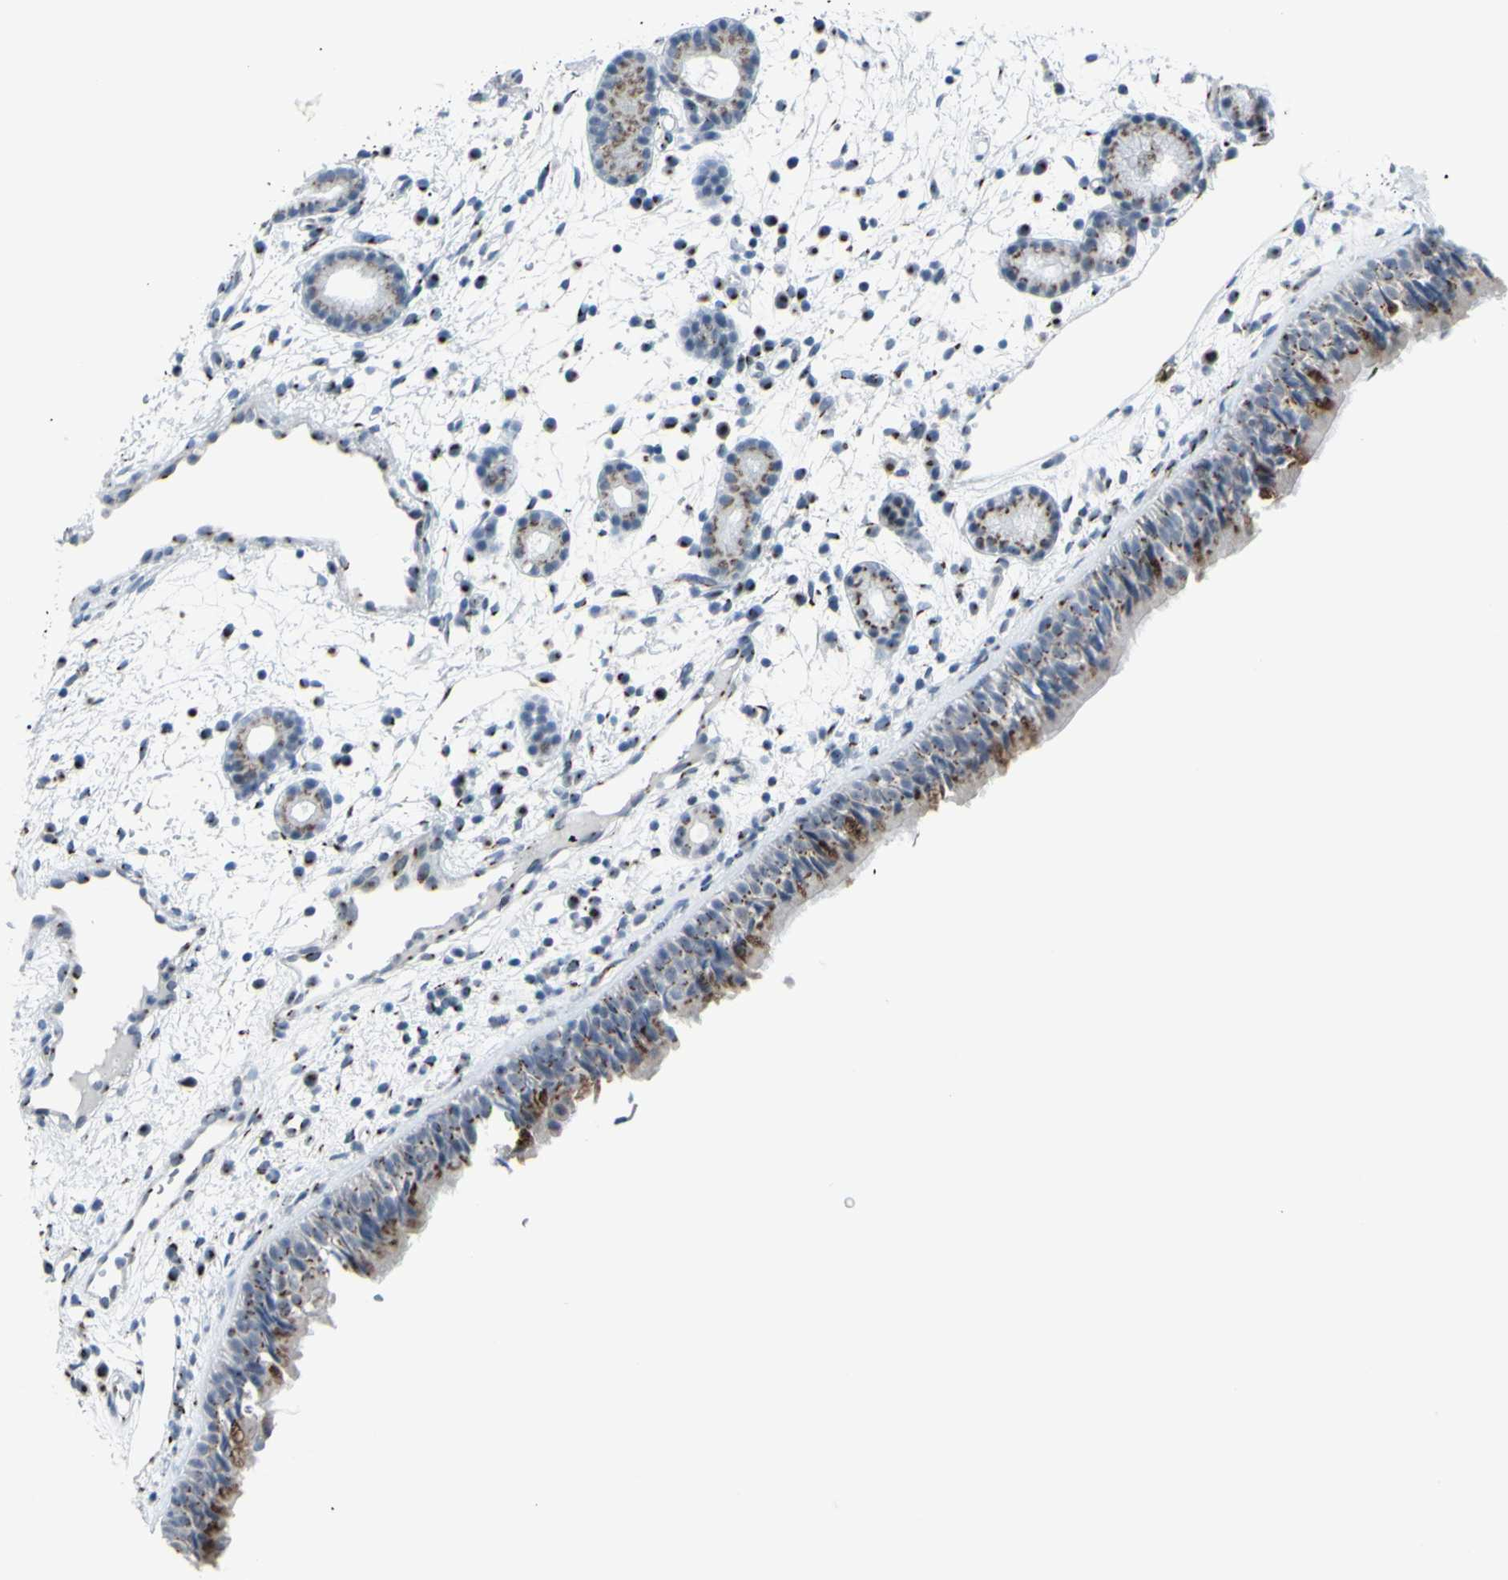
{"staining": {"intensity": "strong", "quantity": ">75%", "location": "cytoplasmic/membranous"}, "tissue": "nasopharynx", "cell_type": "Respiratory epithelial cells", "image_type": "normal", "snomed": [{"axis": "morphology", "description": "Normal tissue, NOS"}, {"axis": "morphology", "description": "Inflammation, NOS"}, {"axis": "topography", "description": "Nasopharynx"}], "caption": "This photomicrograph exhibits unremarkable nasopharynx stained with immunohistochemistry (IHC) to label a protein in brown. The cytoplasmic/membranous of respiratory epithelial cells show strong positivity for the protein. Nuclei are counter-stained blue.", "gene": "GLG1", "patient": {"sex": "female", "age": 55}}